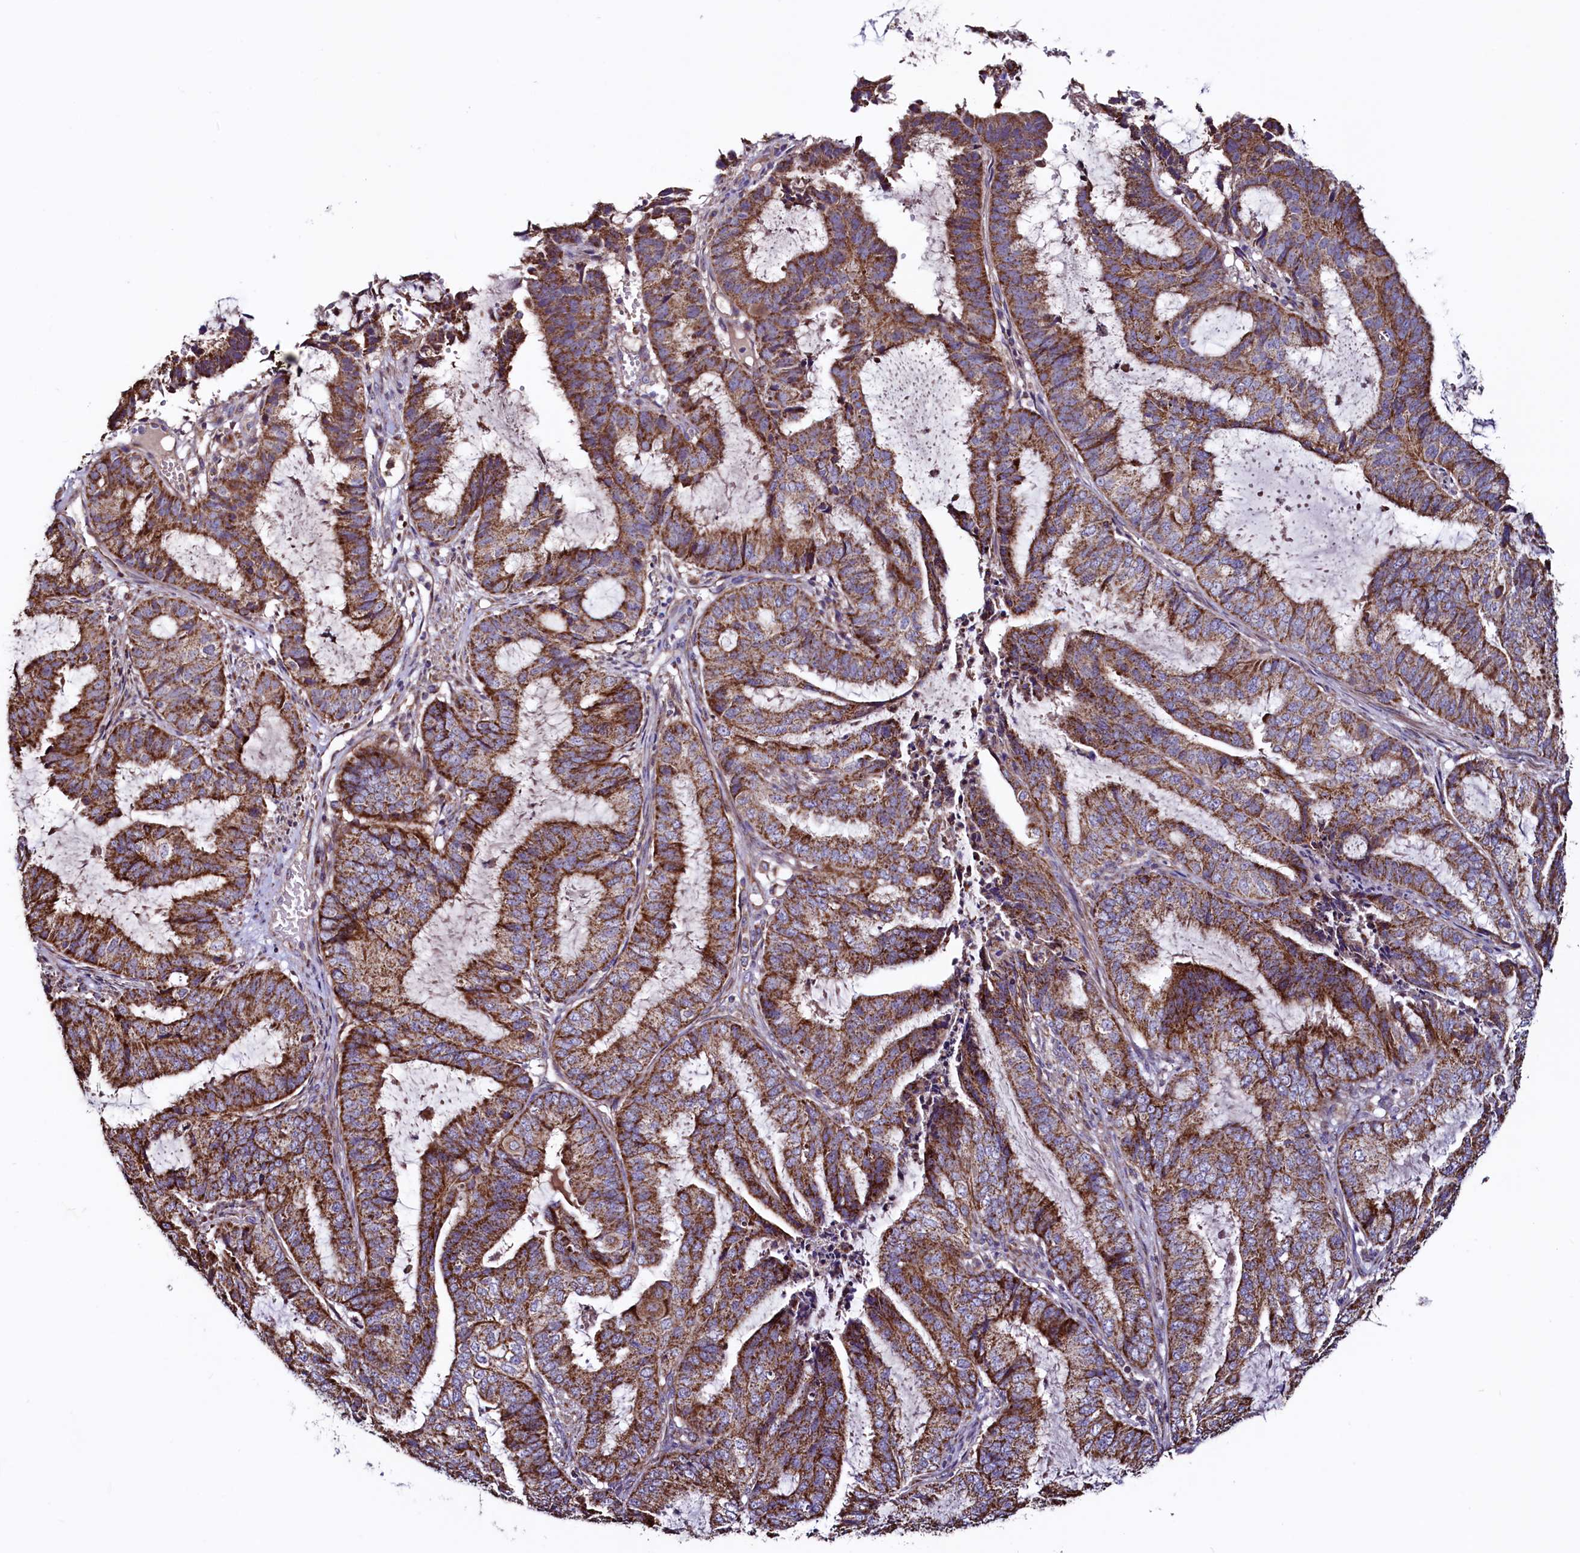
{"staining": {"intensity": "strong", "quantity": ">75%", "location": "cytoplasmic/membranous"}, "tissue": "endometrial cancer", "cell_type": "Tumor cells", "image_type": "cancer", "snomed": [{"axis": "morphology", "description": "Adenocarcinoma, NOS"}, {"axis": "topography", "description": "Endometrium"}], "caption": "Strong cytoplasmic/membranous protein staining is seen in approximately >75% of tumor cells in endometrial cancer (adenocarcinoma).", "gene": "STARD5", "patient": {"sex": "female", "age": 51}}